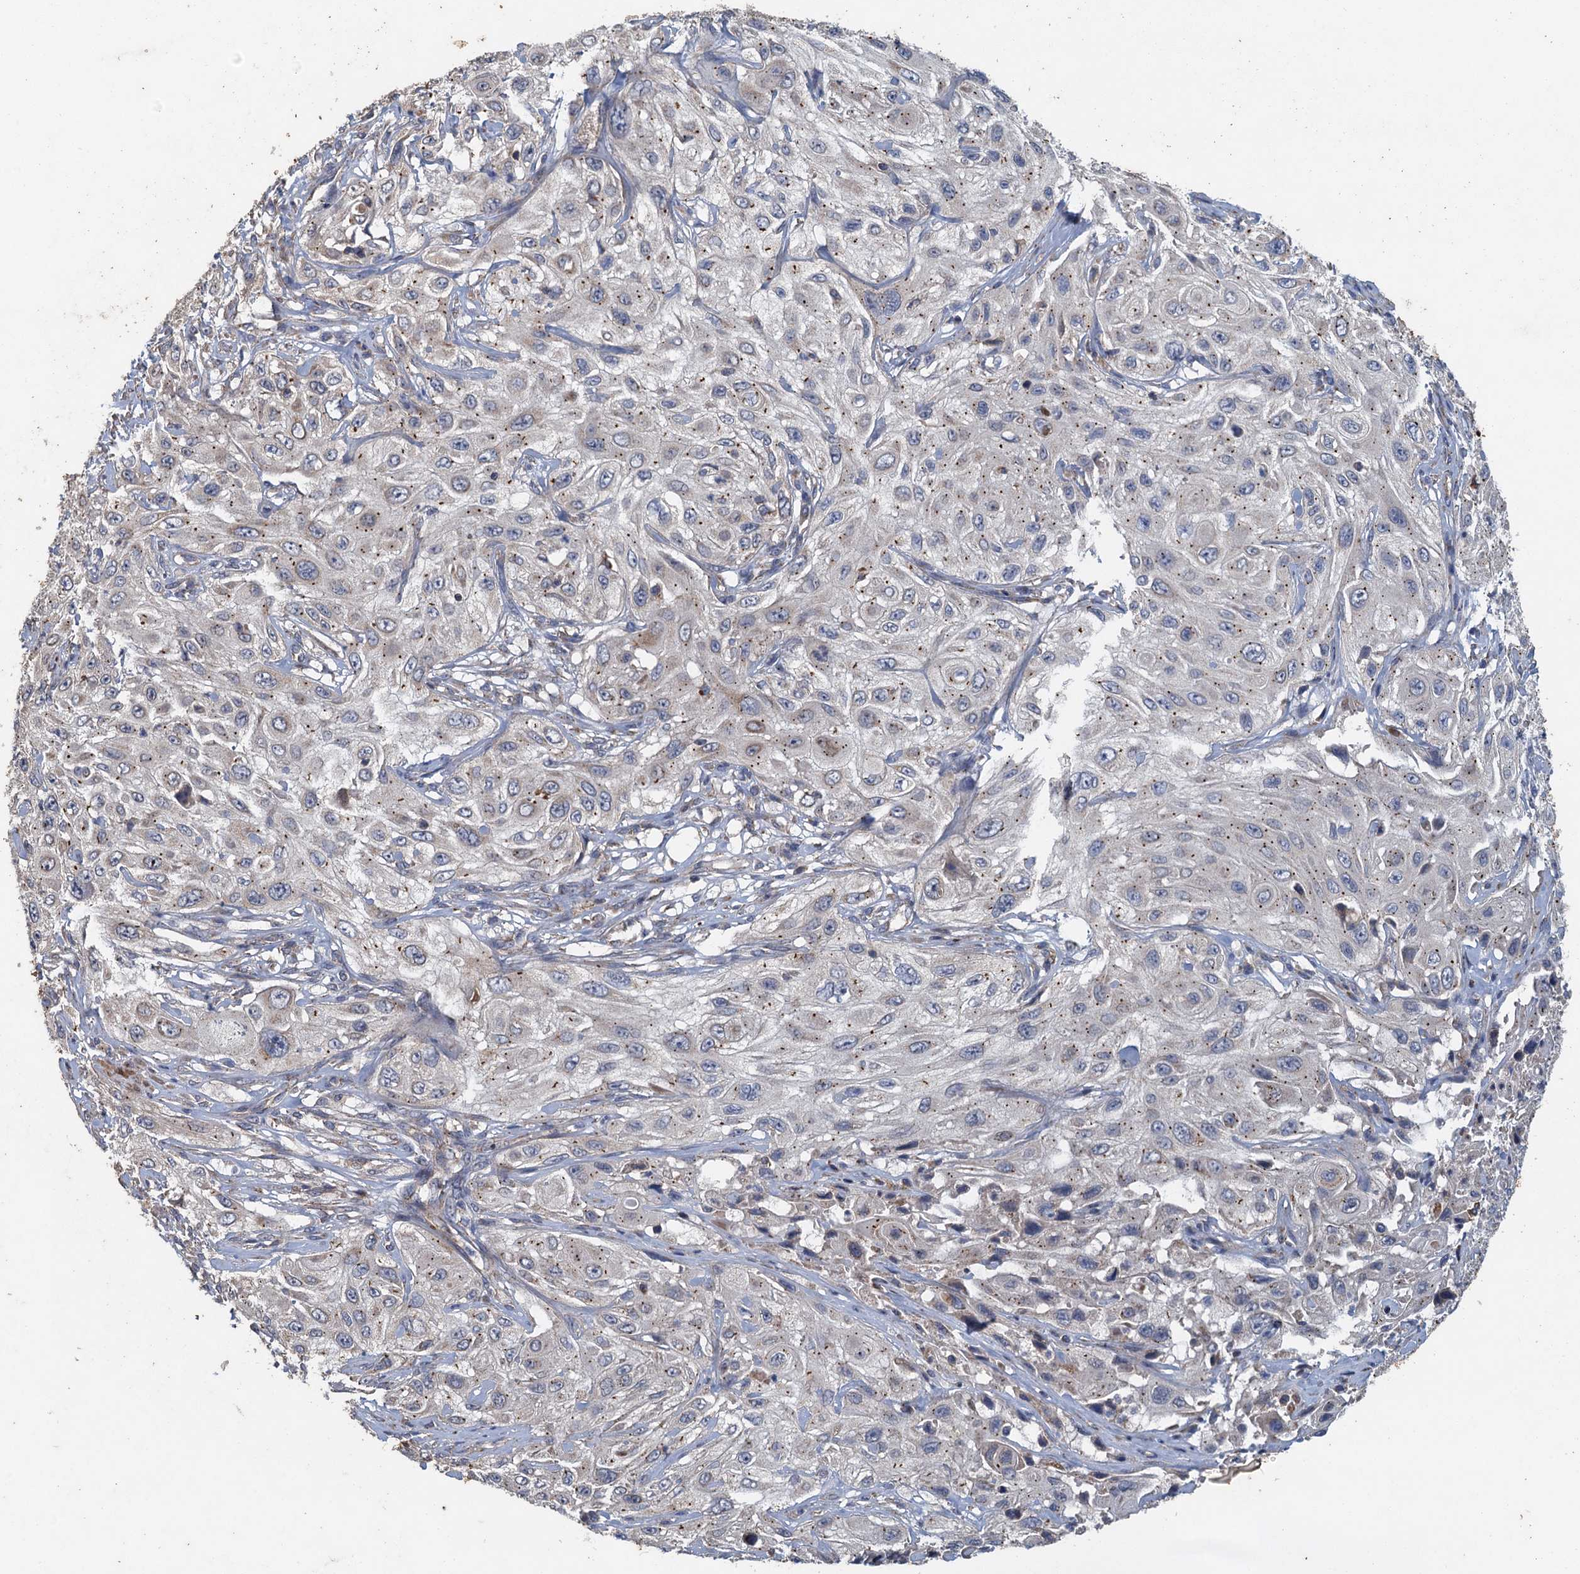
{"staining": {"intensity": "weak", "quantity": "<25%", "location": "cytoplasmic/membranous"}, "tissue": "cervical cancer", "cell_type": "Tumor cells", "image_type": "cancer", "snomed": [{"axis": "morphology", "description": "Squamous cell carcinoma, NOS"}, {"axis": "topography", "description": "Cervix"}], "caption": "High power microscopy micrograph of an IHC image of cervical cancer, revealing no significant staining in tumor cells. (DAB IHC visualized using brightfield microscopy, high magnification).", "gene": "BCS1L", "patient": {"sex": "female", "age": 42}}